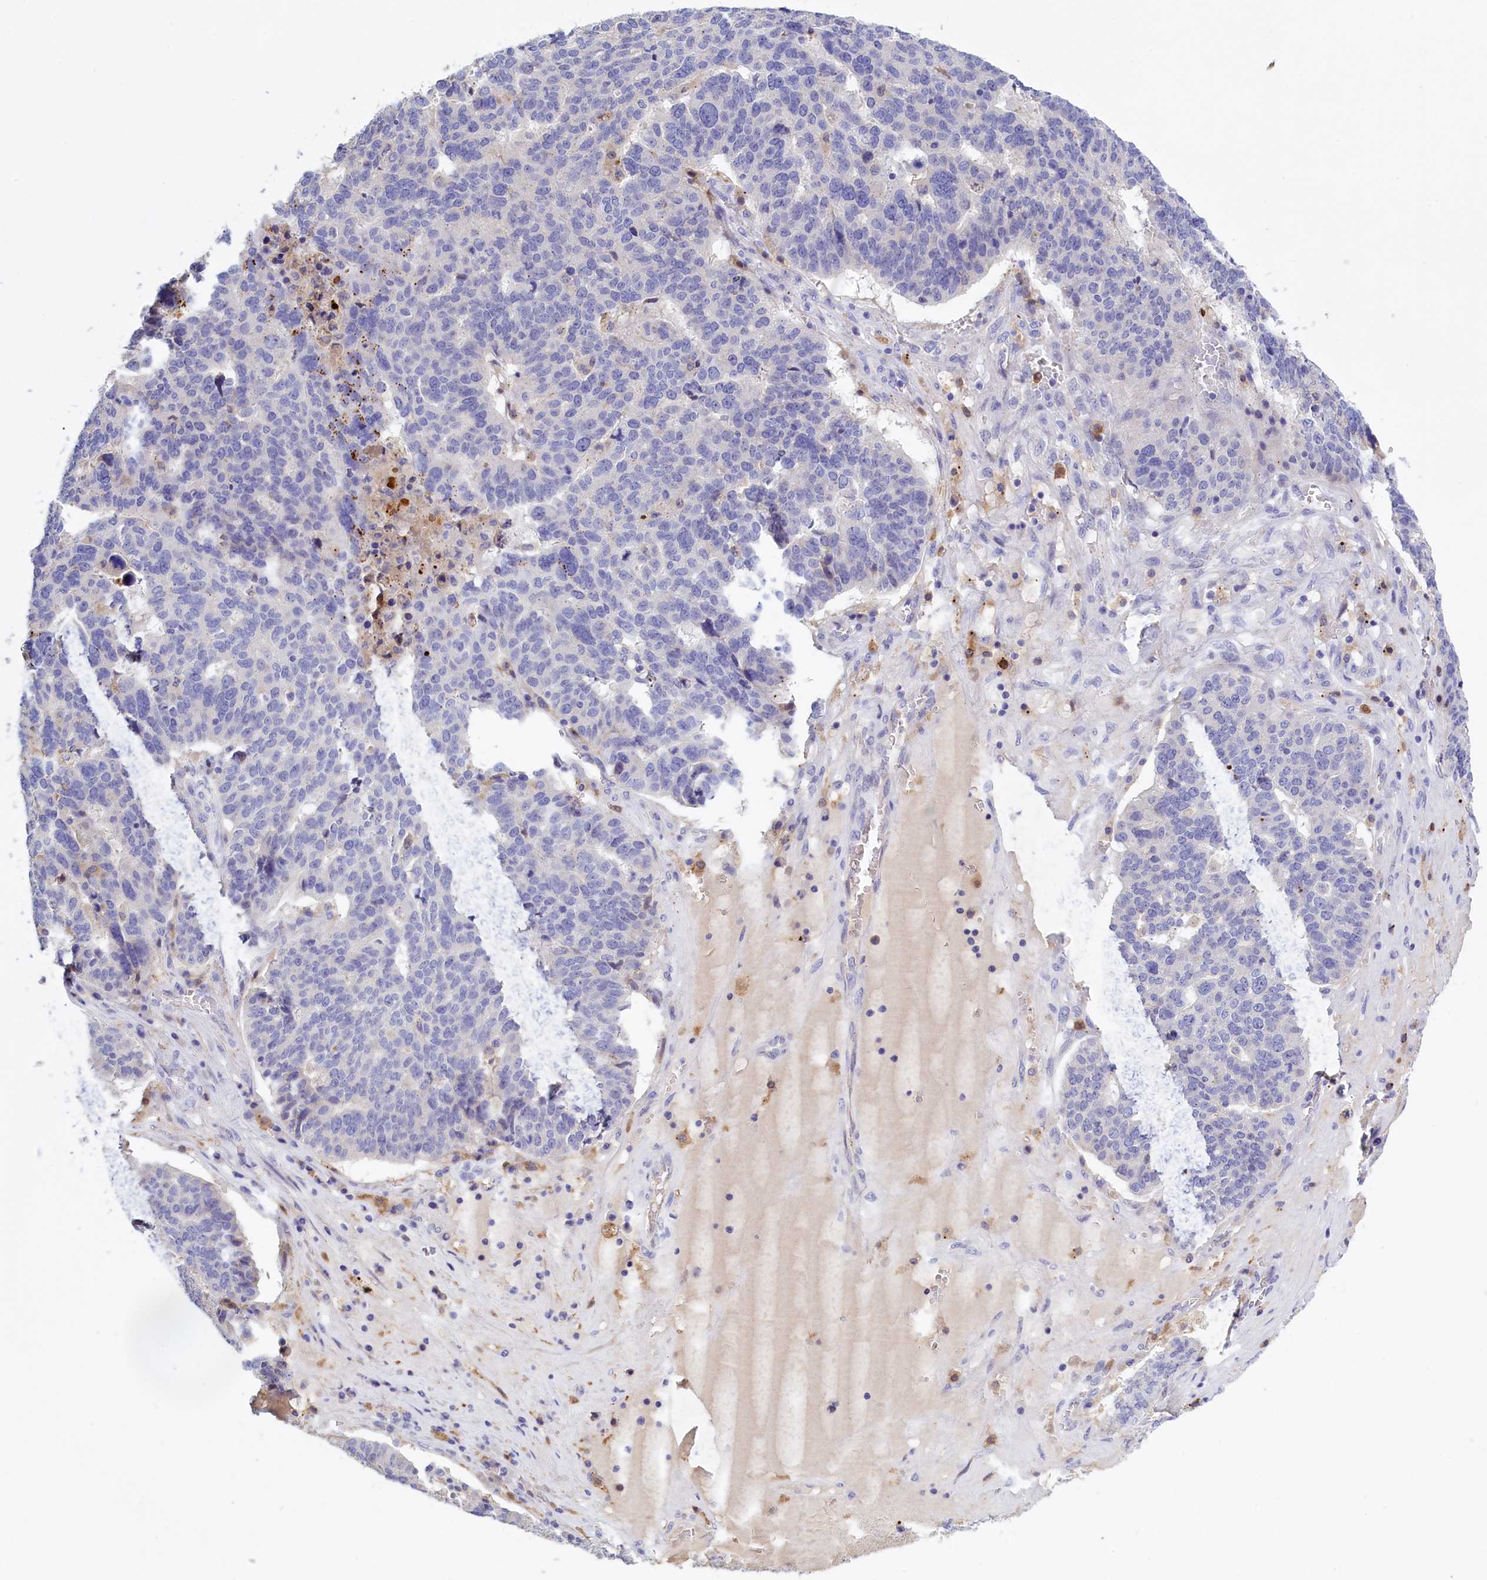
{"staining": {"intensity": "negative", "quantity": "none", "location": "none"}, "tissue": "ovarian cancer", "cell_type": "Tumor cells", "image_type": "cancer", "snomed": [{"axis": "morphology", "description": "Cystadenocarcinoma, serous, NOS"}, {"axis": "topography", "description": "Ovary"}], "caption": "Serous cystadenocarcinoma (ovarian) was stained to show a protein in brown. There is no significant positivity in tumor cells.", "gene": "FAM149B1", "patient": {"sex": "female", "age": 59}}